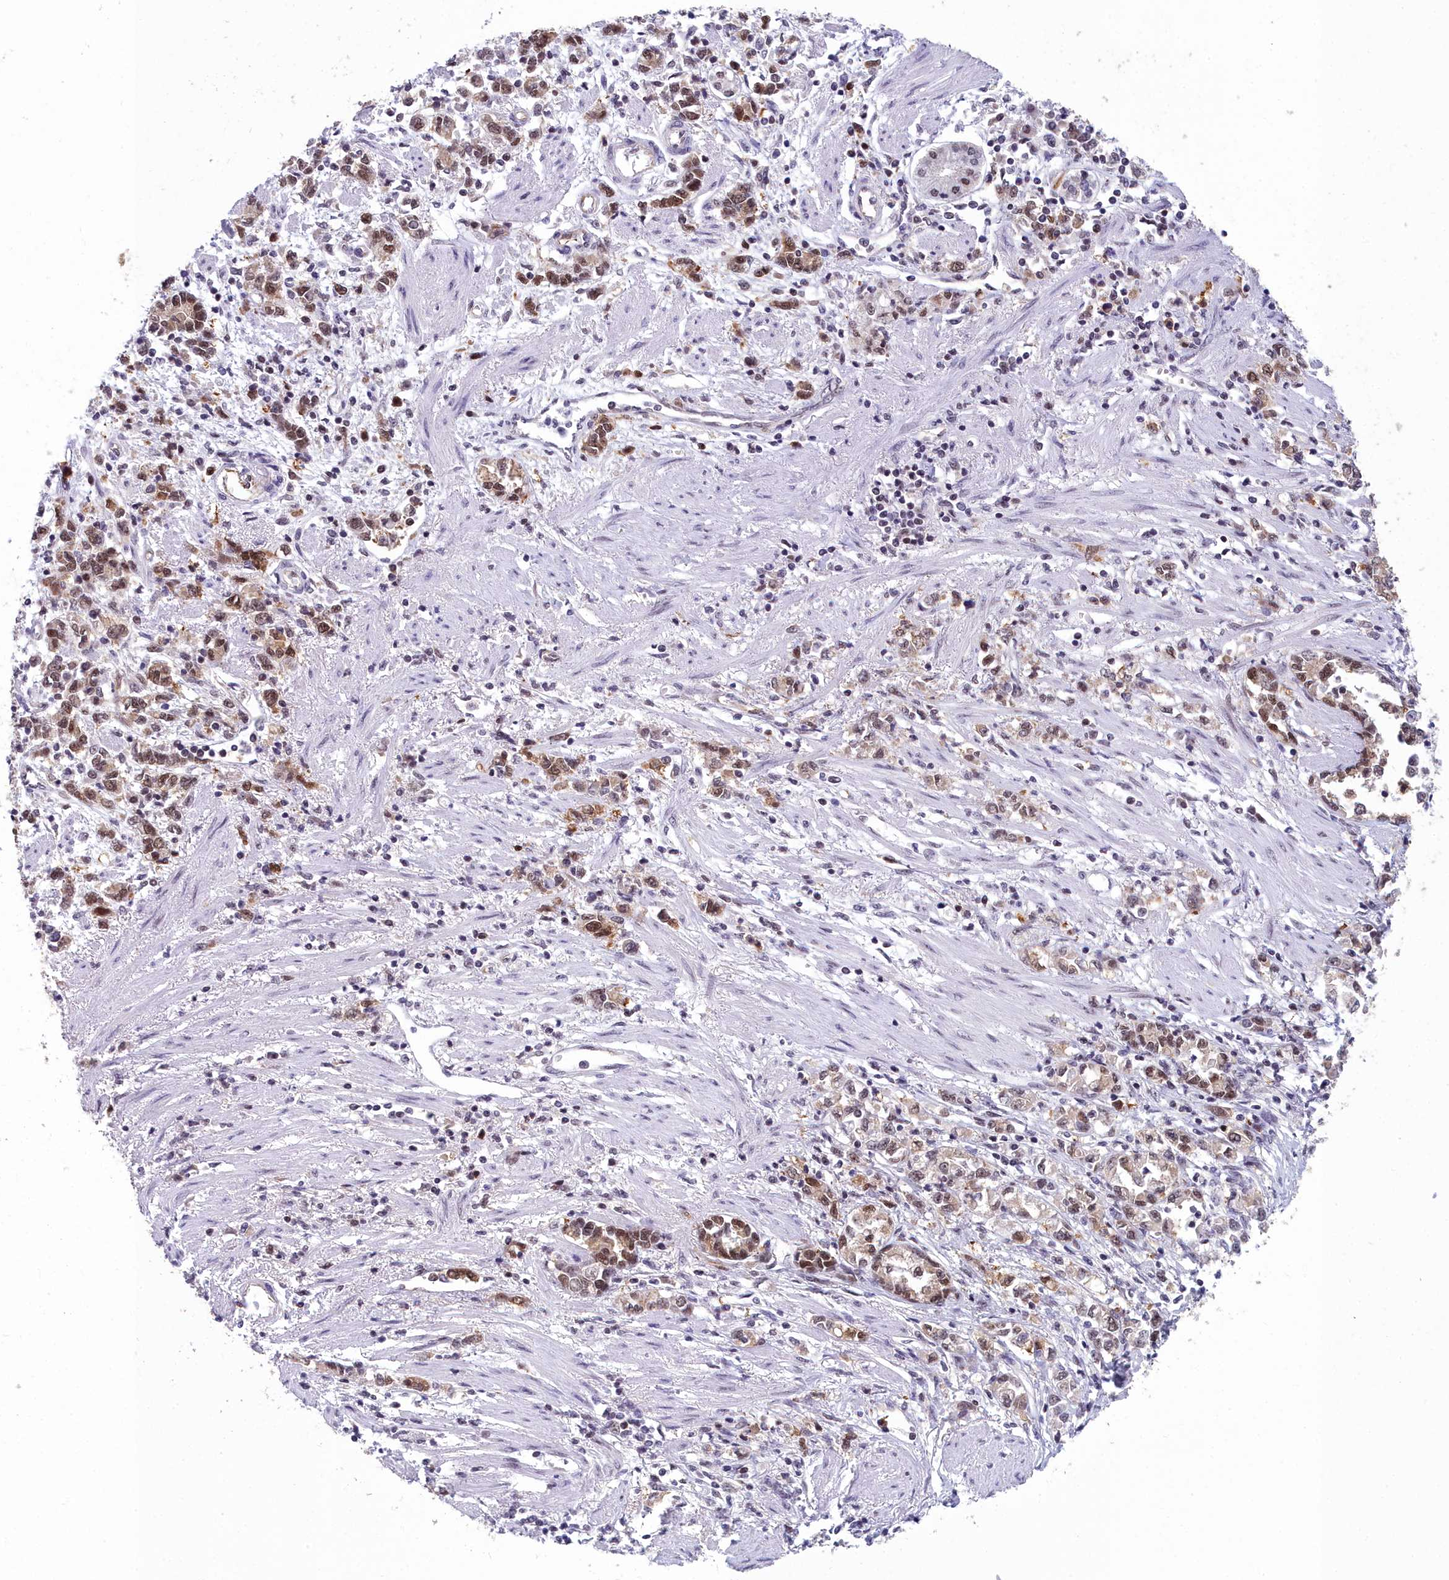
{"staining": {"intensity": "strong", "quantity": ">75%", "location": "cytoplasmic/membranous,nuclear"}, "tissue": "stomach cancer", "cell_type": "Tumor cells", "image_type": "cancer", "snomed": [{"axis": "morphology", "description": "Adenocarcinoma, NOS"}, {"axis": "topography", "description": "Stomach"}], "caption": "High-power microscopy captured an immunohistochemistry (IHC) micrograph of stomach cancer, revealing strong cytoplasmic/membranous and nuclear positivity in about >75% of tumor cells. Using DAB (brown) and hematoxylin (blue) stains, captured at high magnification using brightfield microscopy.", "gene": "CCDC97", "patient": {"sex": "female", "age": 76}}